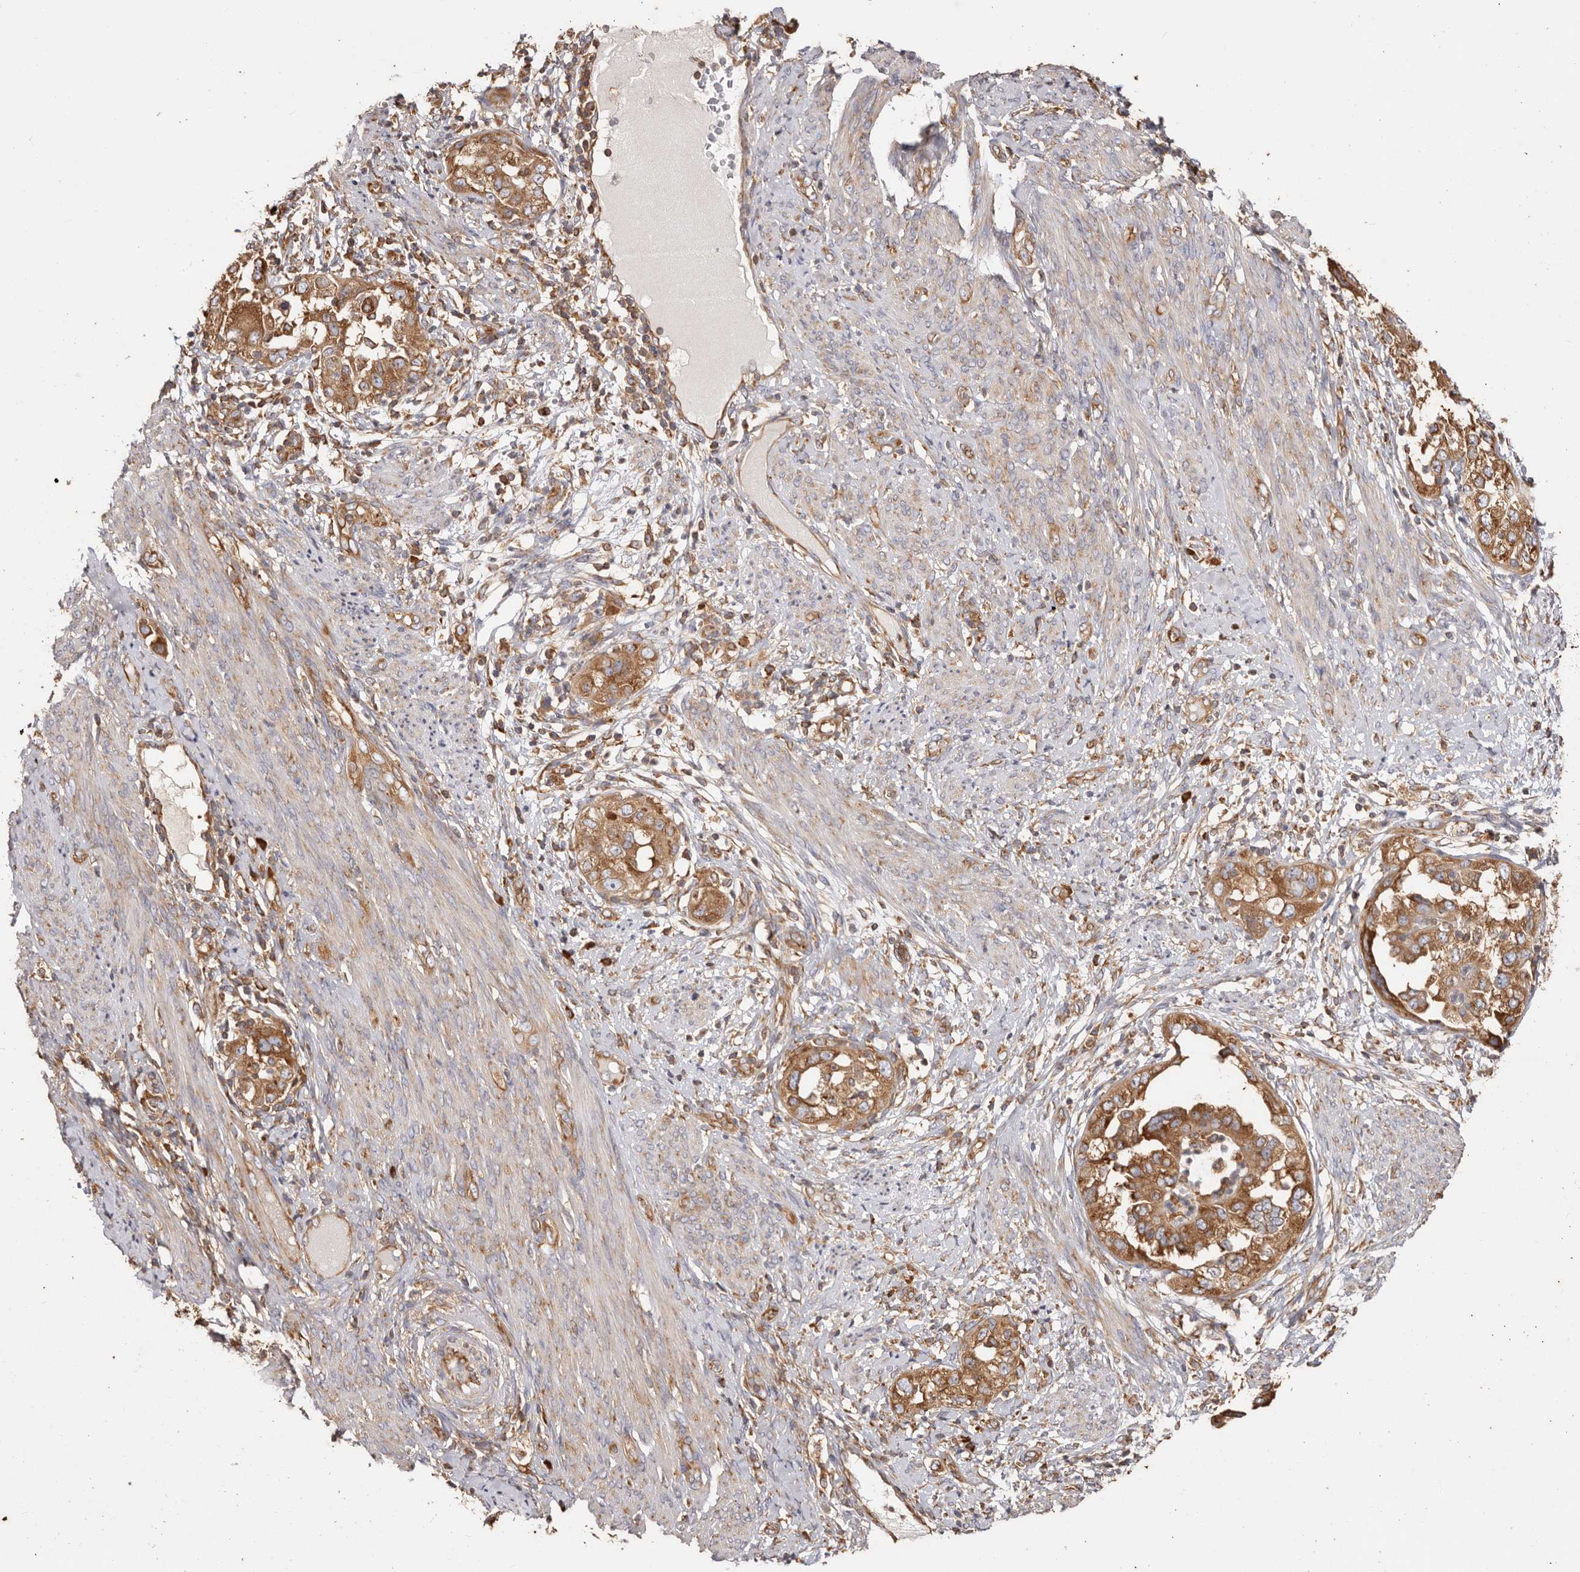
{"staining": {"intensity": "strong", "quantity": ">75%", "location": "cytoplasmic/membranous"}, "tissue": "endometrial cancer", "cell_type": "Tumor cells", "image_type": "cancer", "snomed": [{"axis": "morphology", "description": "Adenocarcinoma, NOS"}, {"axis": "topography", "description": "Endometrium"}], "caption": "Protein staining of endometrial cancer tissue reveals strong cytoplasmic/membranous expression in approximately >75% of tumor cells. Ihc stains the protein in brown and the nuclei are stained blue.", "gene": "EPRS1", "patient": {"sex": "female", "age": 85}}